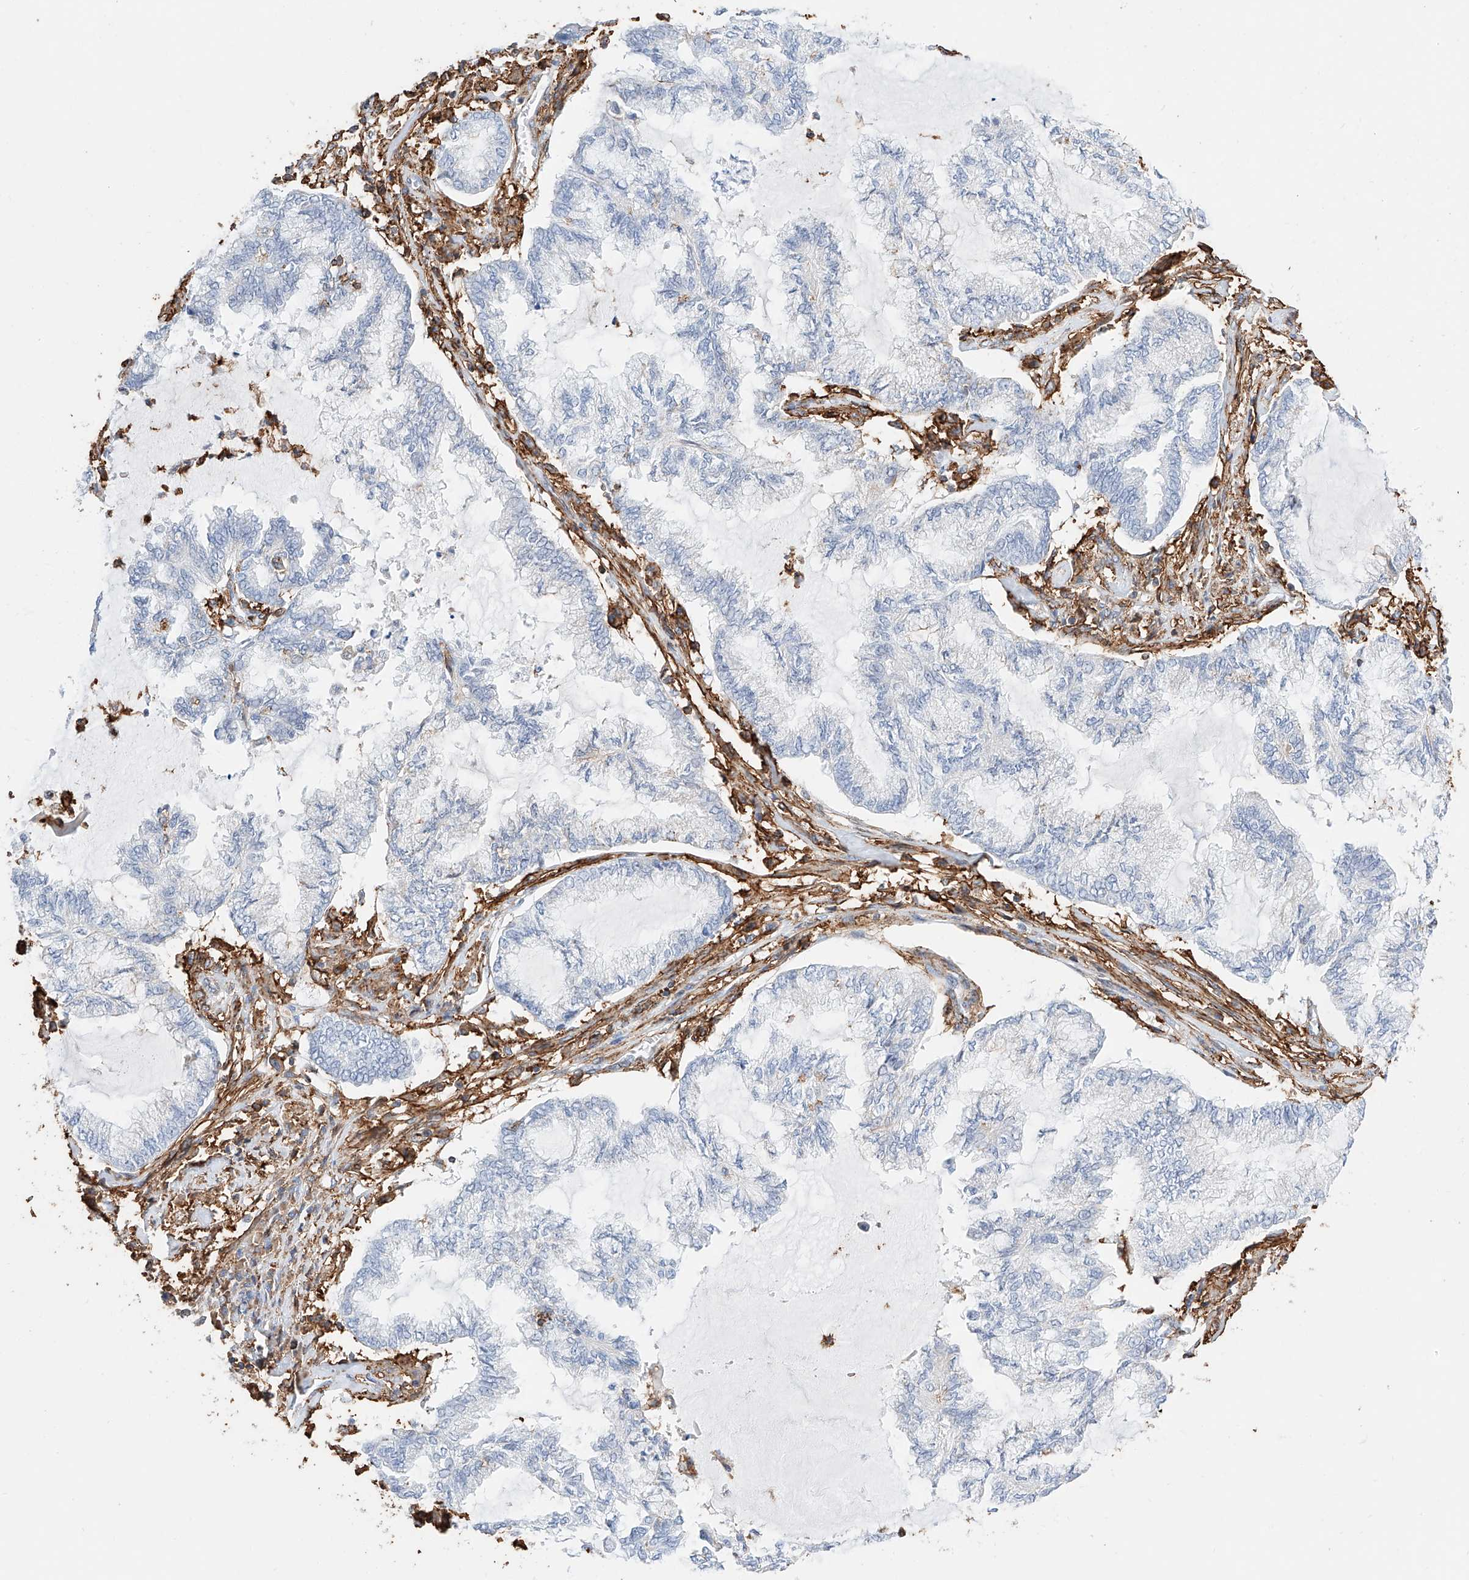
{"staining": {"intensity": "negative", "quantity": "none", "location": "none"}, "tissue": "endometrial cancer", "cell_type": "Tumor cells", "image_type": "cancer", "snomed": [{"axis": "morphology", "description": "Adenocarcinoma, NOS"}, {"axis": "topography", "description": "Endometrium"}], "caption": "There is no significant positivity in tumor cells of endometrial cancer (adenocarcinoma).", "gene": "WFS1", "patient": {"sex": "female", "age": 86}}